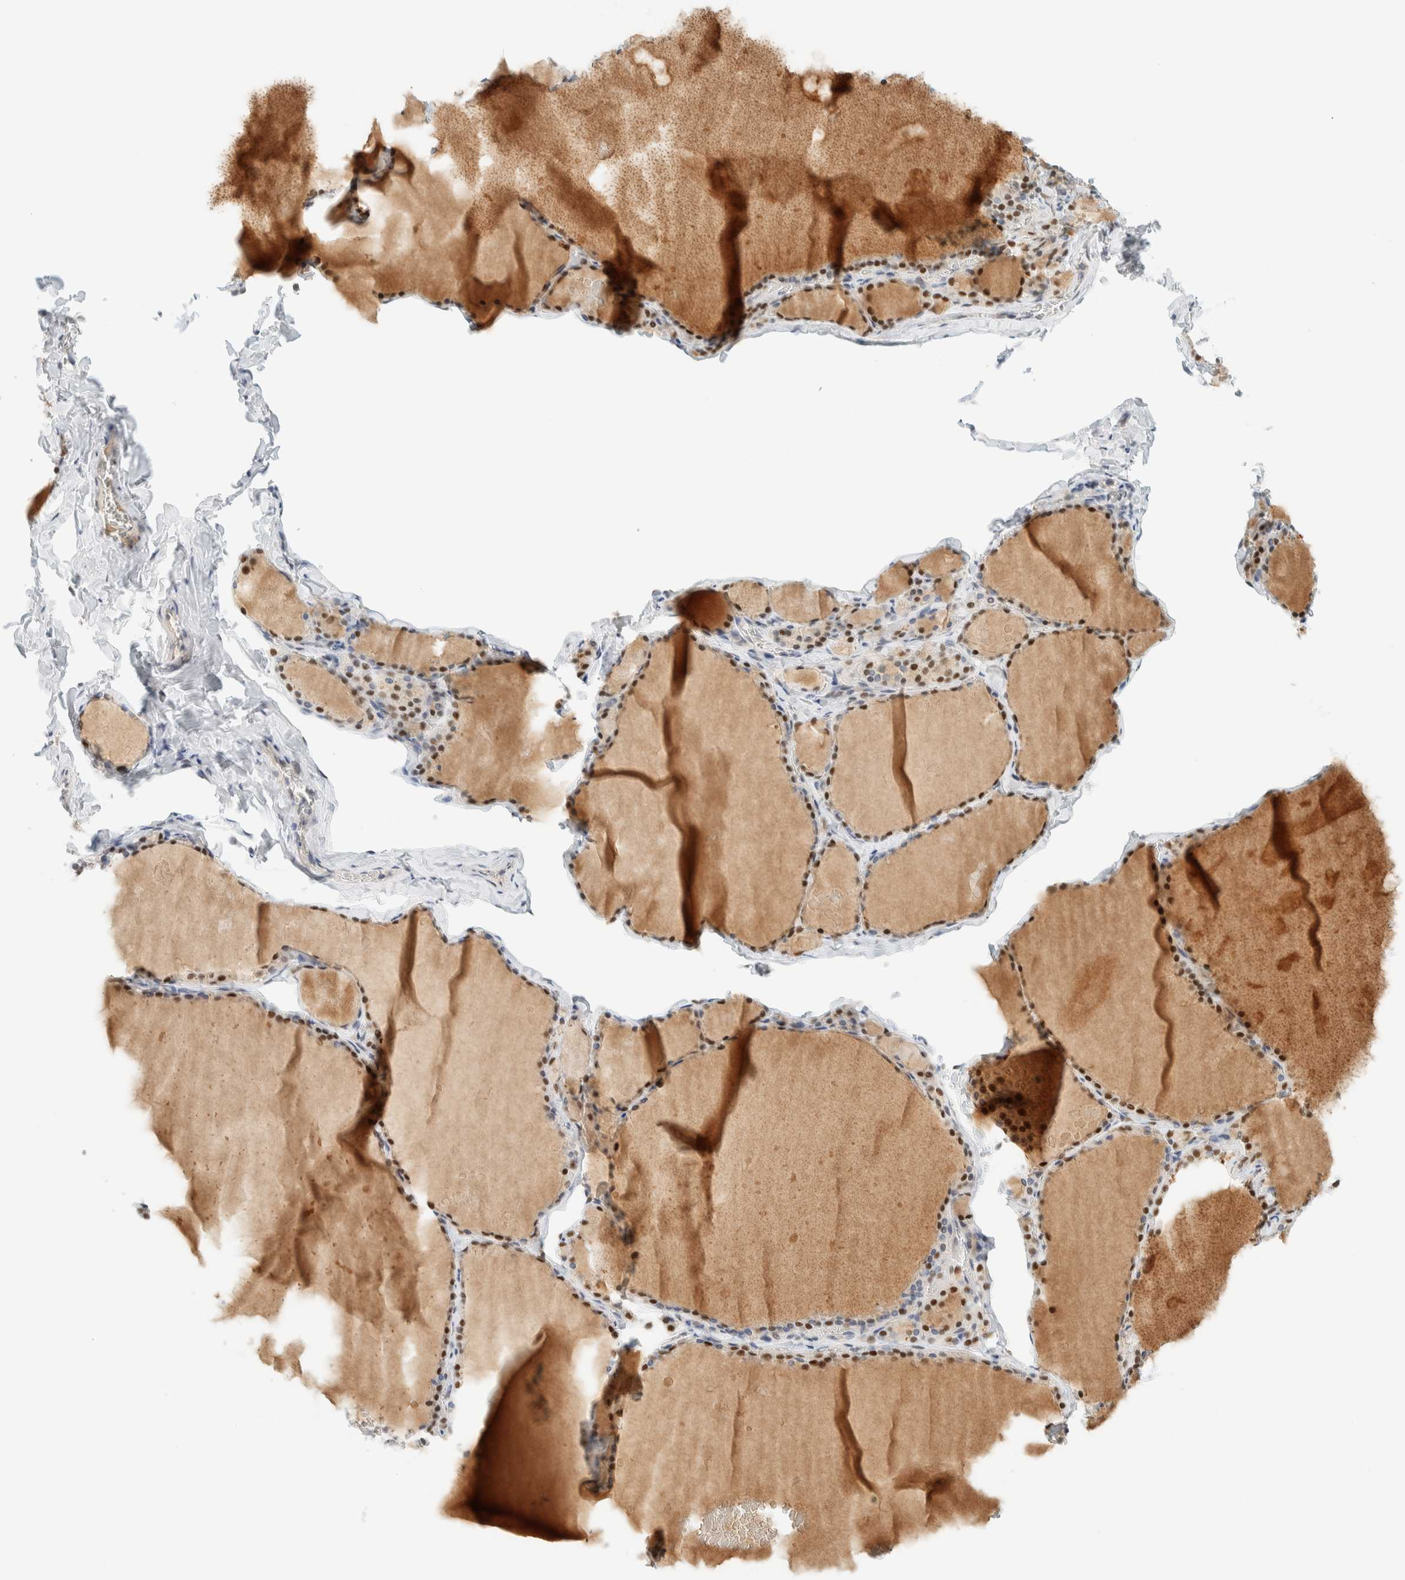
{"staining": {"intensity": "moderate", "quantity": ">75%", "location": "nuclear"}, "tissue": "thyroid gland", "cell_type": "Glandular cells", "image_type": "normal", "snomed": [{"axis": "morphology", "description": "Normal tissue, NOS"}, {"axis": "topography", "description": "Thyroid gland"}], "caption": "A high-resolution image shows immunohistochemistry staining of benign thyroid gland, which shows moderate nuclear positivity in approximately >75% of glandular cells. (DAB IHC with brightfield microscopy, high magnification).", "gene": "ZNF683", "patient": {"sex": "male", "age": 56}}